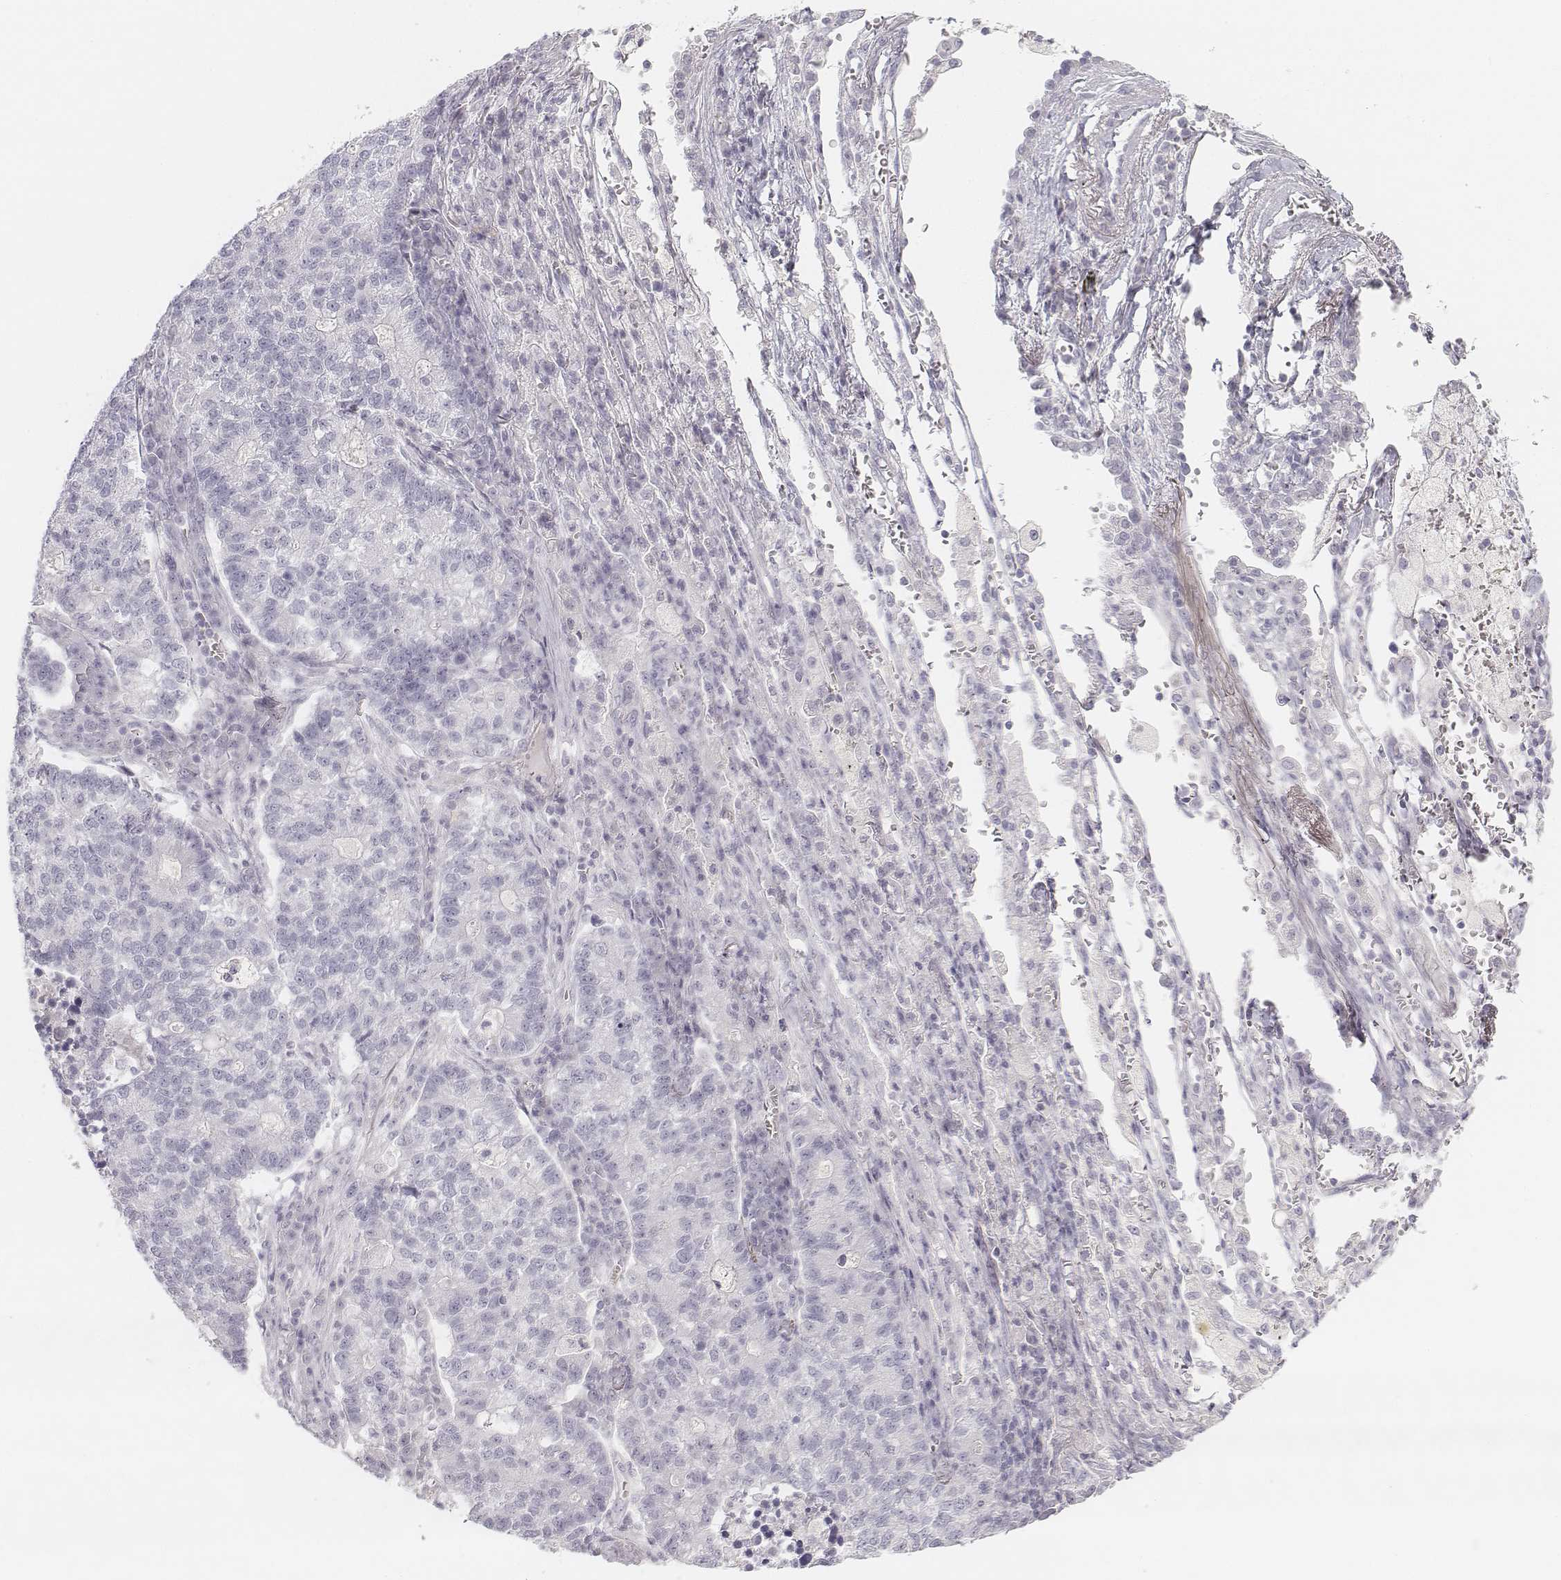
{"staining": {"intensity": "negative", "quantity": "none", "location": "none"}, "tissue": "lung cancer", "cell_type": "Tumor cells", "image_type": "cancer", "snomed": [{"axis": "morphology", "description": "Adenocarcinoma, NOS"}, {"axis": "topography", "description": "Lung"}], "caption": "Immunohistochemistry photomicrograph of neoplastic tissue: lung adenocarcinoma stained with DAB (3,3'-diaminobenzidine) displays no significant protein expression in tumor cells. Brightfield microscopy of IHC stained with DAB (brown) and hematoxylin (blue), captured at high magnification.", "gene": "DSG4", "patient": {"sex": "male", "age": 57}}